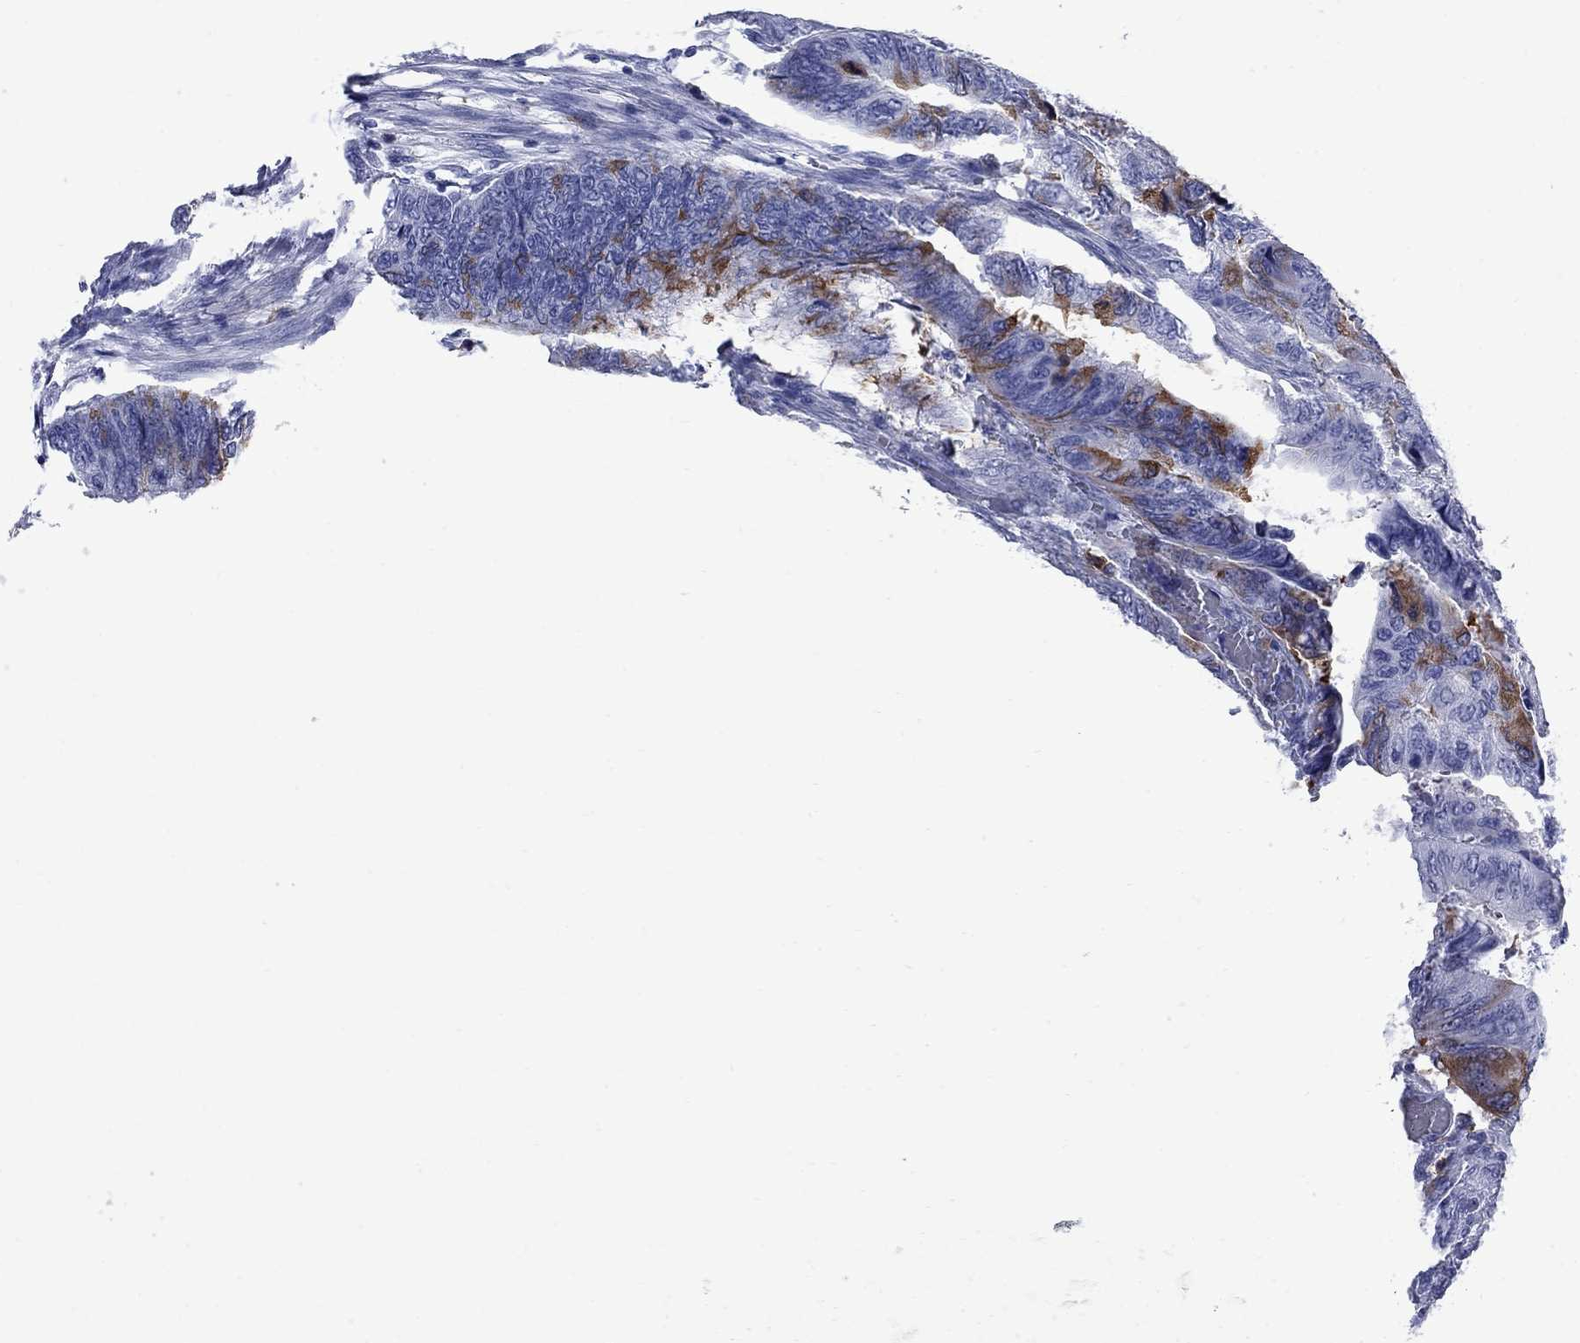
{"staining": {"intensity": "strong", "quantity": "<25%", "location": "cytoplasmic/membranous"}, "tissue": "colorectal cancer", "cell_type": "Tumor cells", "image_type": "cancer", "snomed": [{"axis": "morphology", "description": "Normal tissue, NOS"}, {"axis": "morphology", "description": "Adenocarcinoma, NOS"}, {"axis": "topography", "description": "Rectum"}, {"axis": "topography", "description": "Peripheral nerve tissue"}], "caption": "Brown immunohistochemical staining in adenocarcinoma (colorectal) shows strong cytoplasmic/membranous expression in approximately <25% of tumor cells.", "gene": "TACC3", "patient": {"sex": "male", "age": 92}}